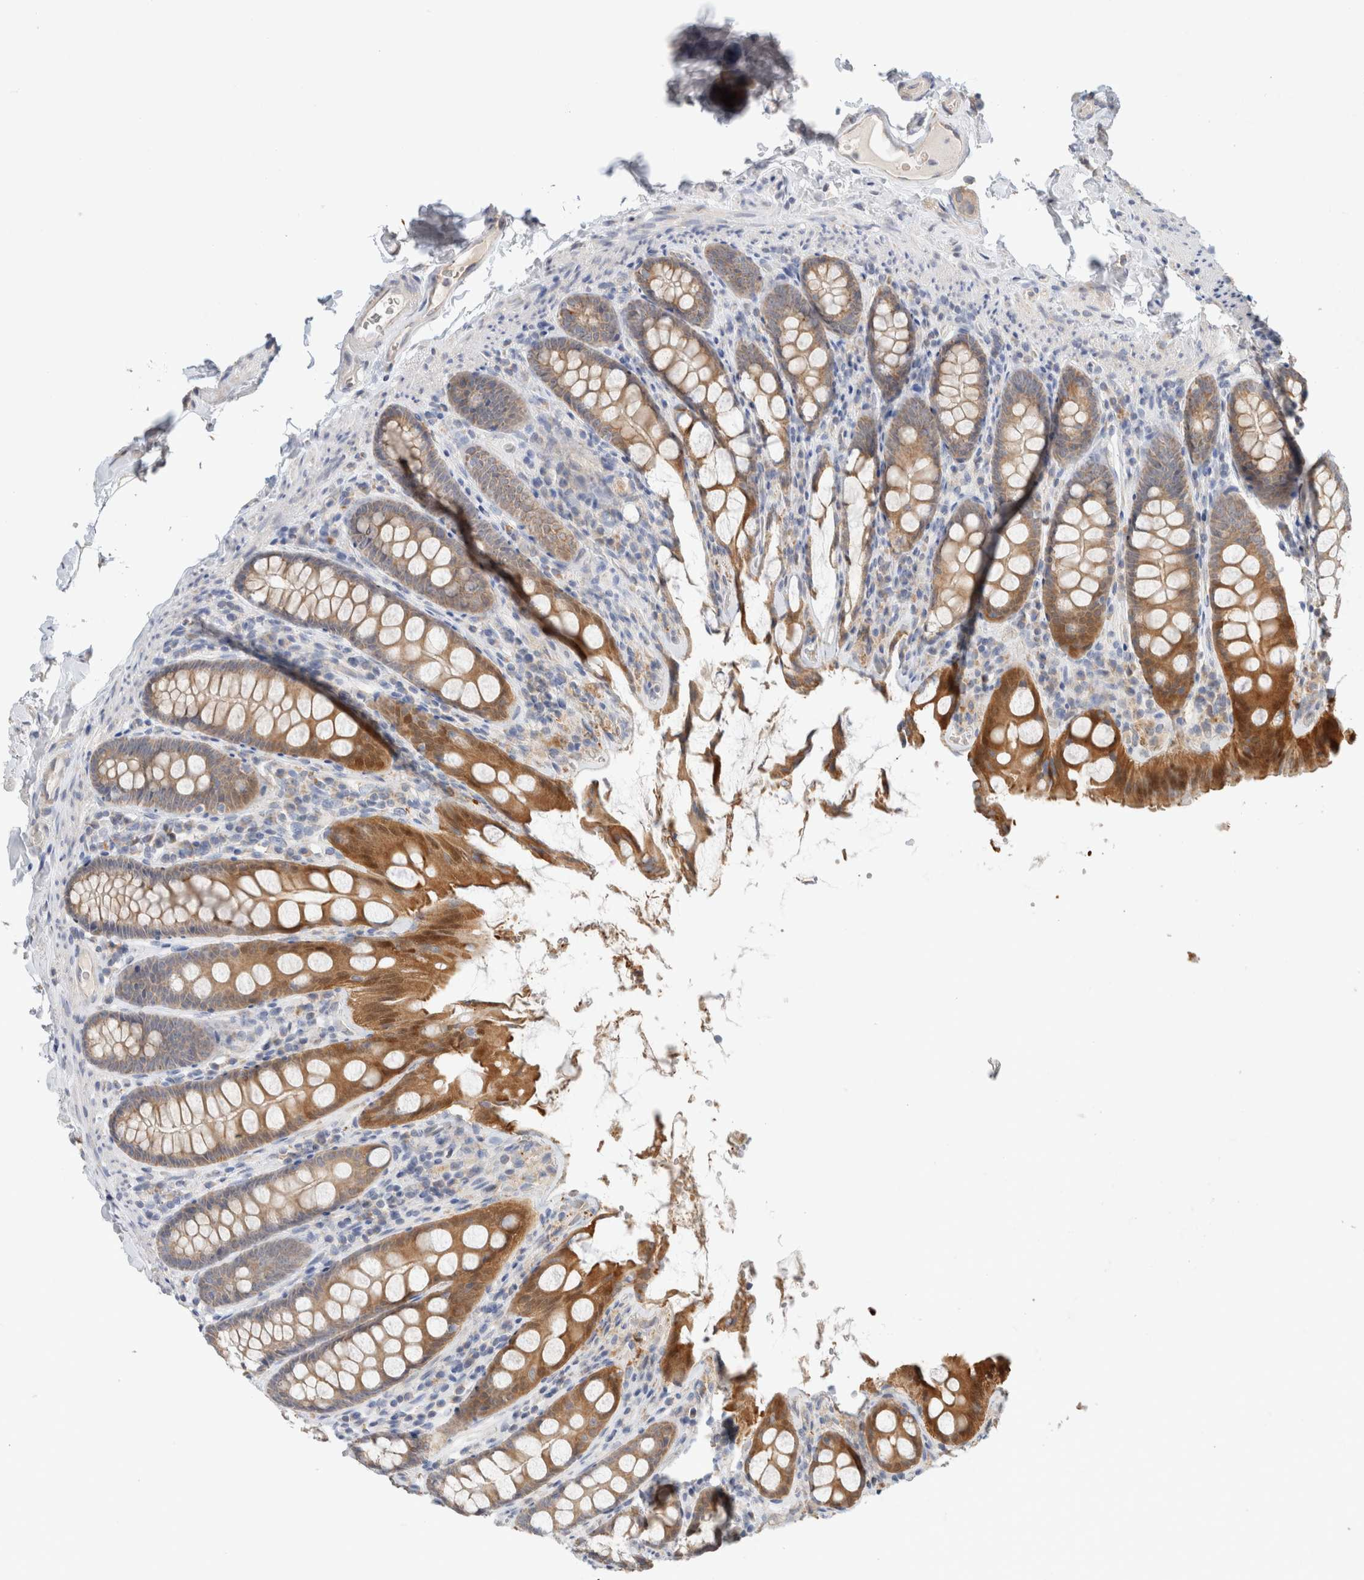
{"staining": {"intensity": "negative", "quantity": "none", "location": "none"}, "tissue": "colon", "cell_type": "Endothelial cells", "image_type": "normal", "snomed": [{"axis": "morphology", "description": "Normal tissue, NOS"}, {"axis": "topography", "description": "Colon"}, {"axis": "topography", "description": "Peripheral nerve tissue"}], "caption": "Human colon stained for a protein using immunohistochemistry reveals no expression in endothelial cells.", "gene": "CA13", "patient": {"sex": "female", "age": 61}}